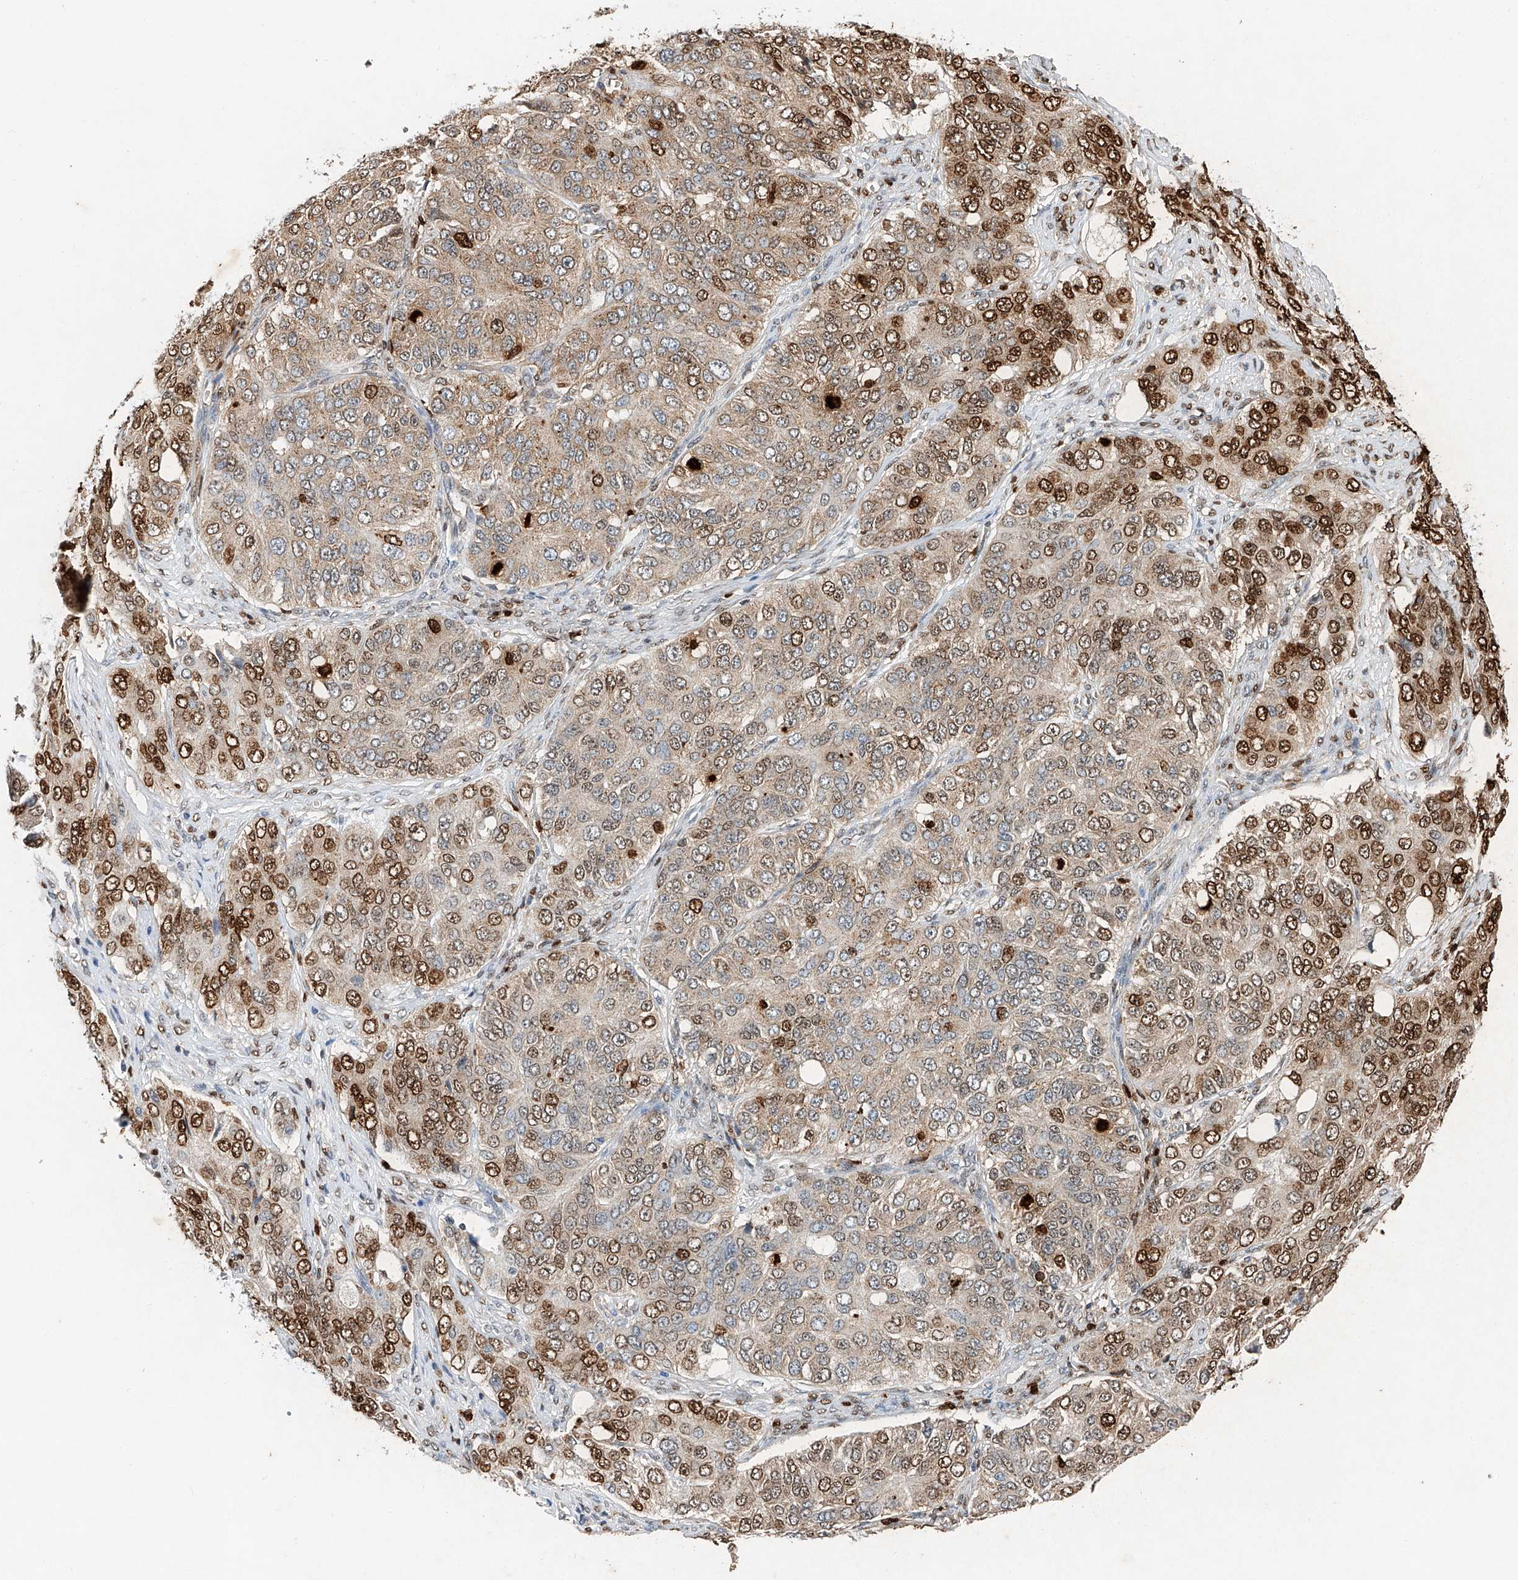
{"staining": {"intensity": "moderate", "quantity": "25%-75%", "location": "nuclear"}, "tissue": "ovarian cancer", "cell_type": "Tumor cells", "image_type": "cancer", "snomed": [{"axis": "morphology", "description": "Carcinoma, endometroid"}, {"axis": "topography", "description": "Ovary"}], "caption": "Immunohistochemistry staining of ovarian cancer, which reveals medium levels of moderate nuclear positivity in approximately 25%-75% of tumor cells indicating moderate nuclear protein expression. The staining was performed using DAB (brown) for protein detection and nuclei were counterstained in hematoxylin (blue).", "gene": "CTDP1", "patient": {"sex": "female", "age": 51}}